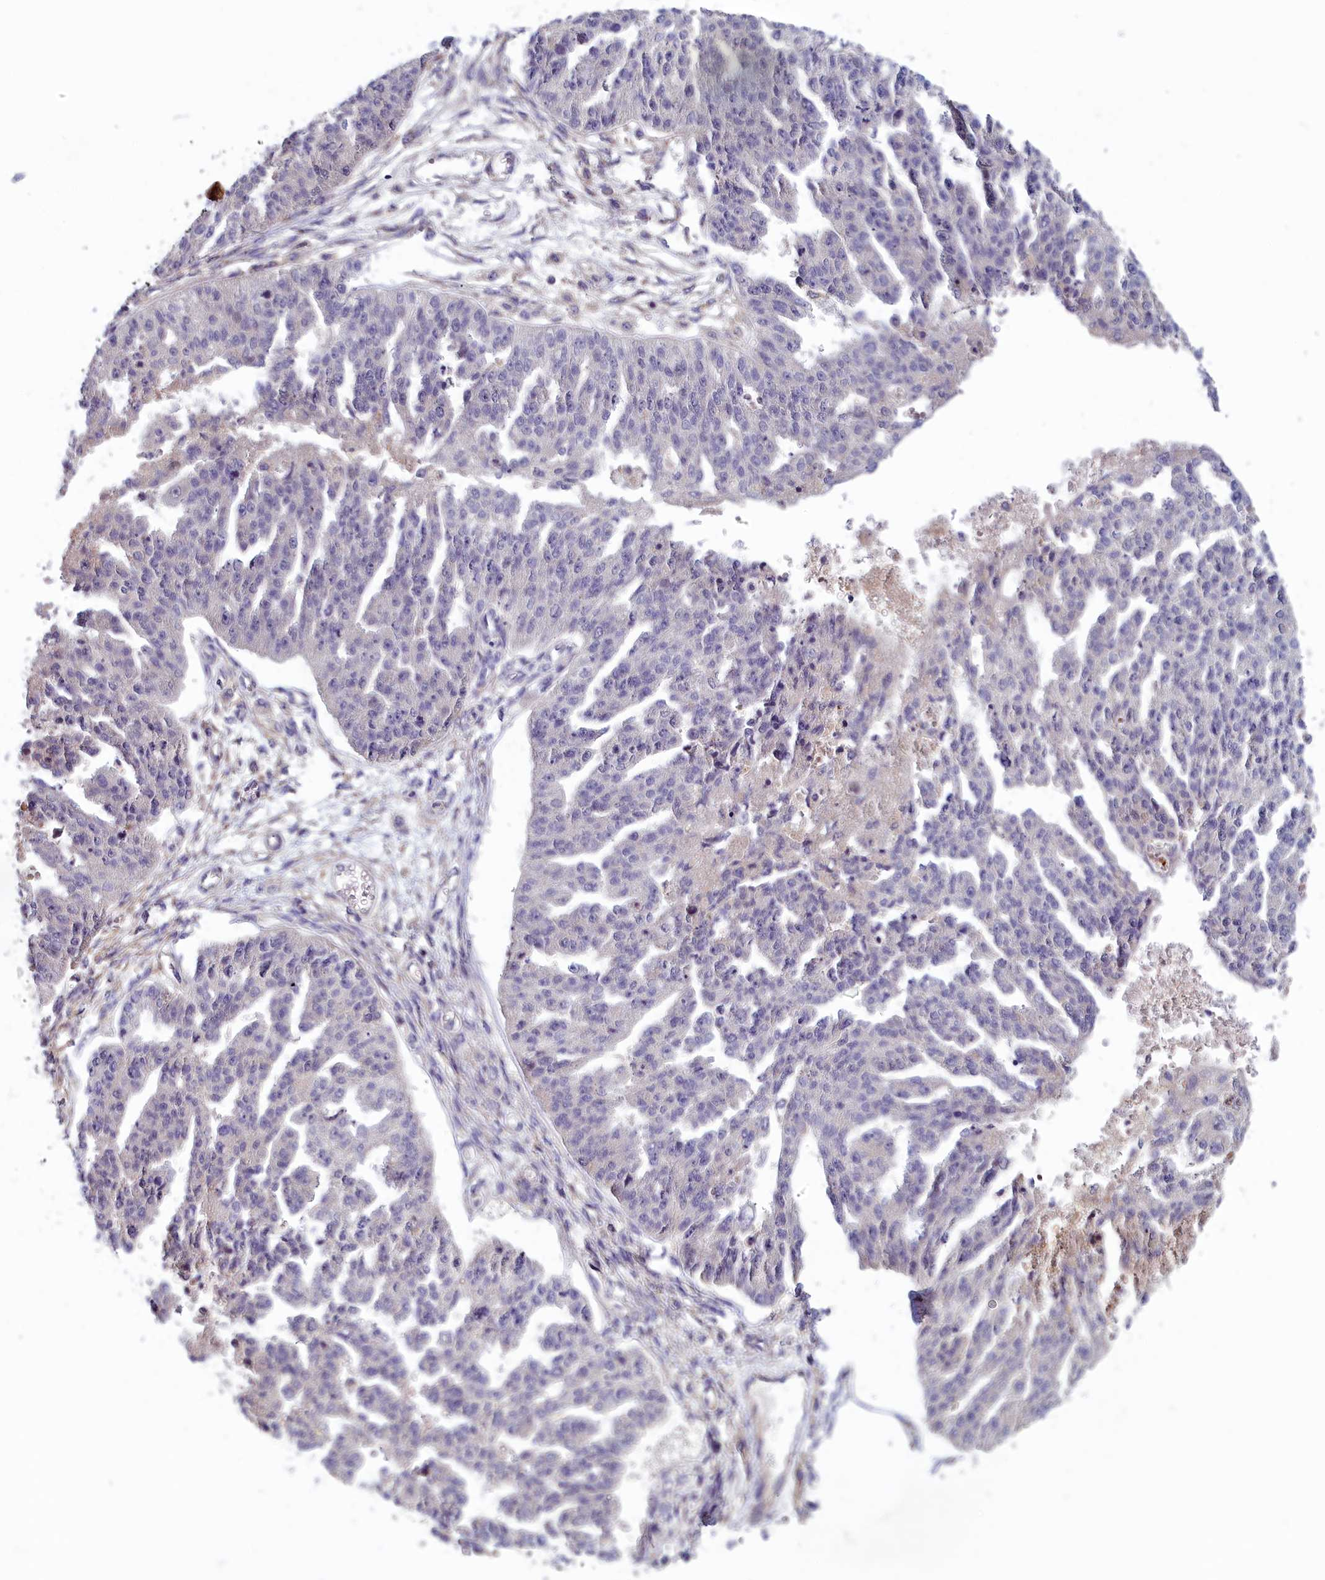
{"staining": {"intensity": "negative", "quantity": "none", "location": "none"}, "tissue": "ovarian cancer", "cell_type": "Tumor cells", "image_type": "cancer", "snomed": [{"axis": "morphology", "description": "Cystadenocarcinoma, serous, NOS"}, {"axis": "topography", "description": "Ovary"}], "caption": "Histopathology image shows no protein positivity in tumor cells of ovarian serous cystadenocarcinoma tissue. (Stains: DAB immunohistochemistry (IHC) with hematoxylin counter stain, Microscopy: brightfield microscopy at high magnification).", "gene": "HECA", "patient": {"sex": "female", "age": 58}}